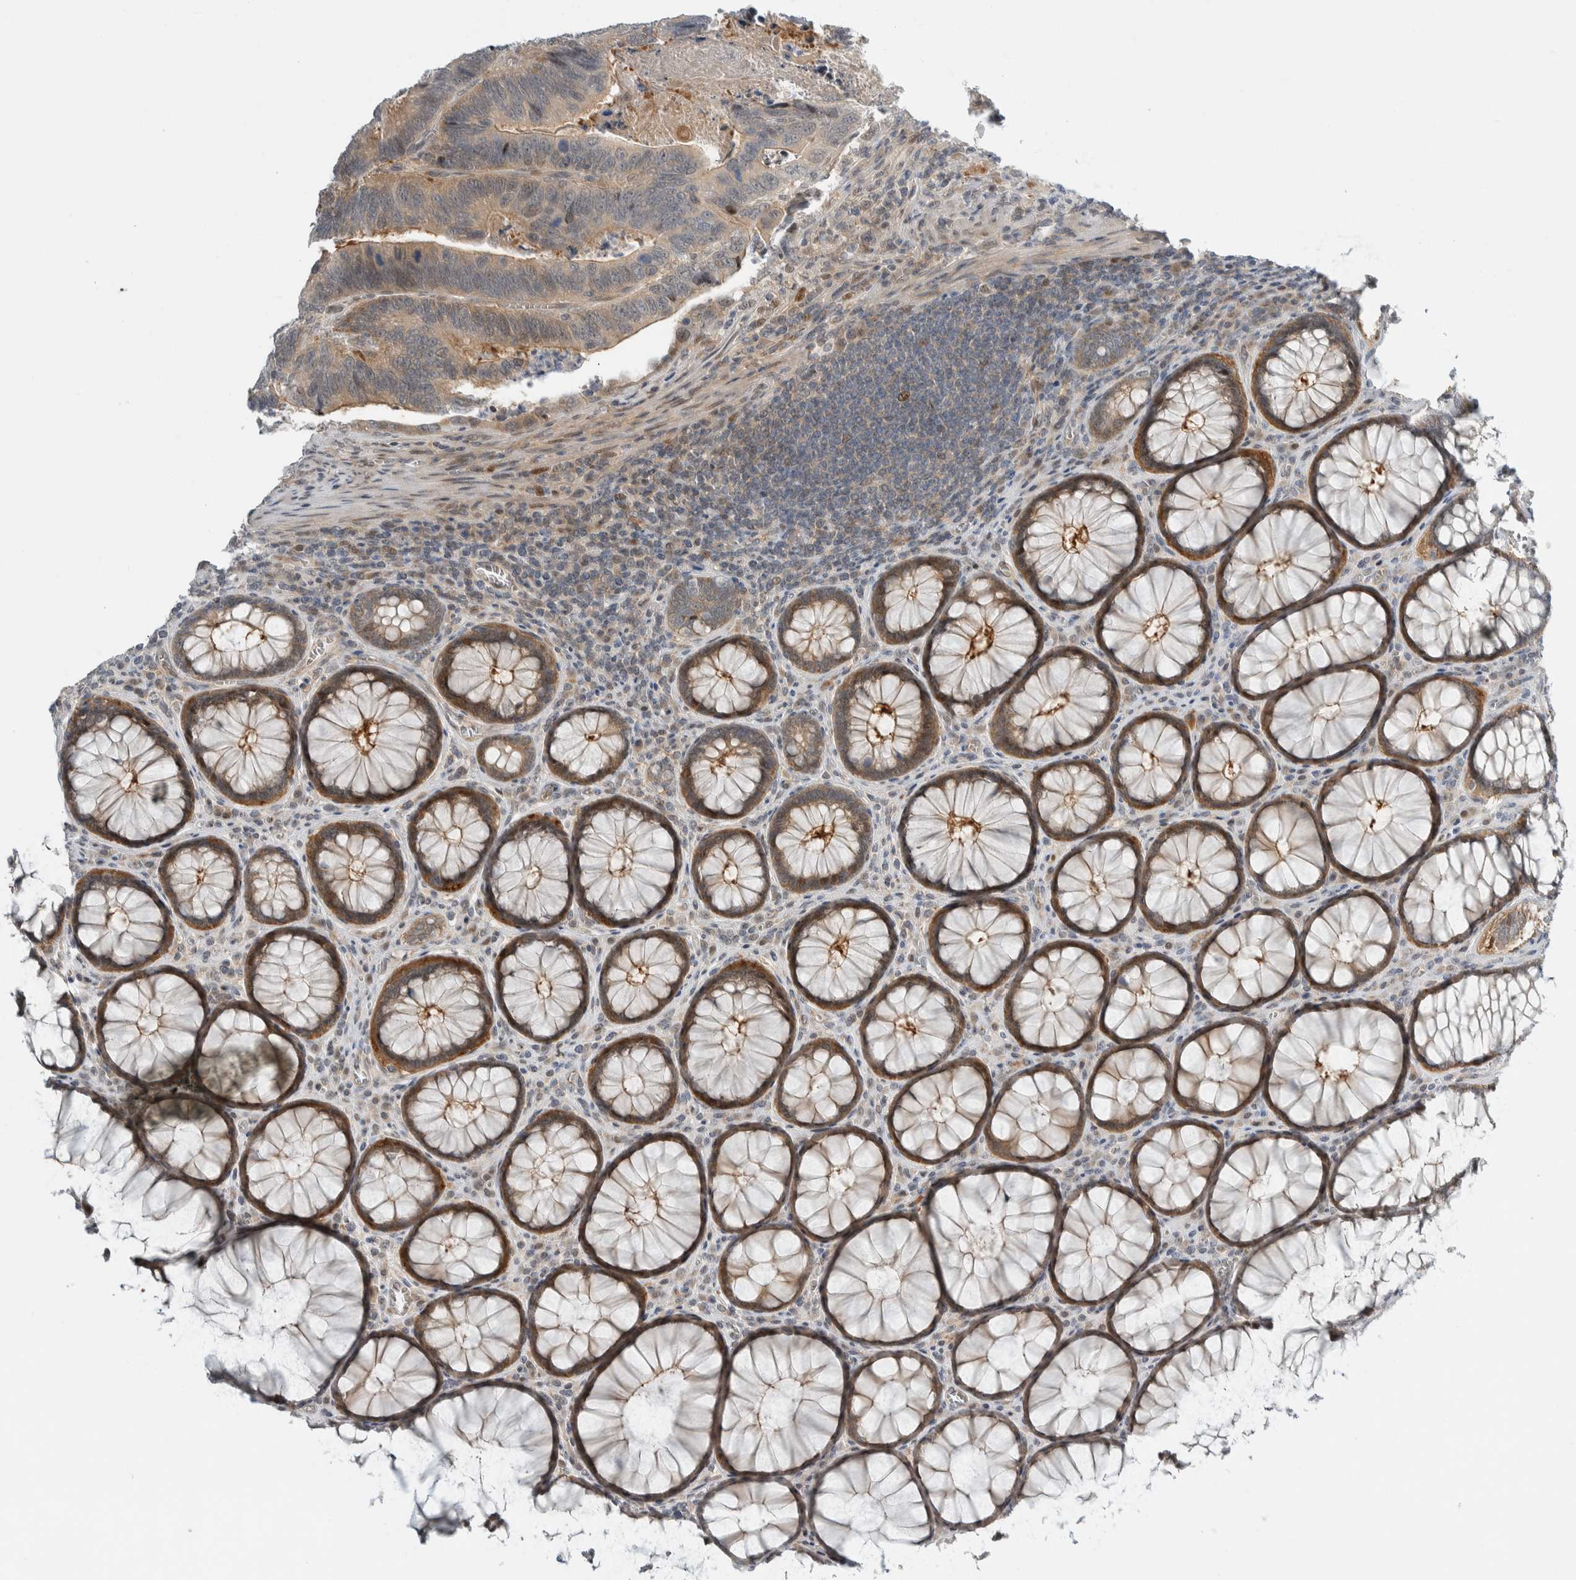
{"staining": {"intensity": "weak", "quantity": "25%-75%", "location": "cytoplasmic/membranous,nuclear"}, "tissue": "colorectal cancer", "cell_type": "Tumor cells", "image_type": "cancer", "snomed": [{"axis": "morphology", "description": "Inflammation, NOS"}, {"axis": "morphology", "description": "Adenocarcinoma, NOS"}, {"axis": "topography", "description": "Colon"}], "caption": "Immunohistochemistry (DAB (3,3'-diaminobenzidine)) staining of human colorectal adenocarcinoma shows weak cytoplasmic/membranous and nuclear protein staining in about 25%-75% of tumor cells.", "gene": "NCR3LG1", "patient": {"sex": "male", "age": 72}}